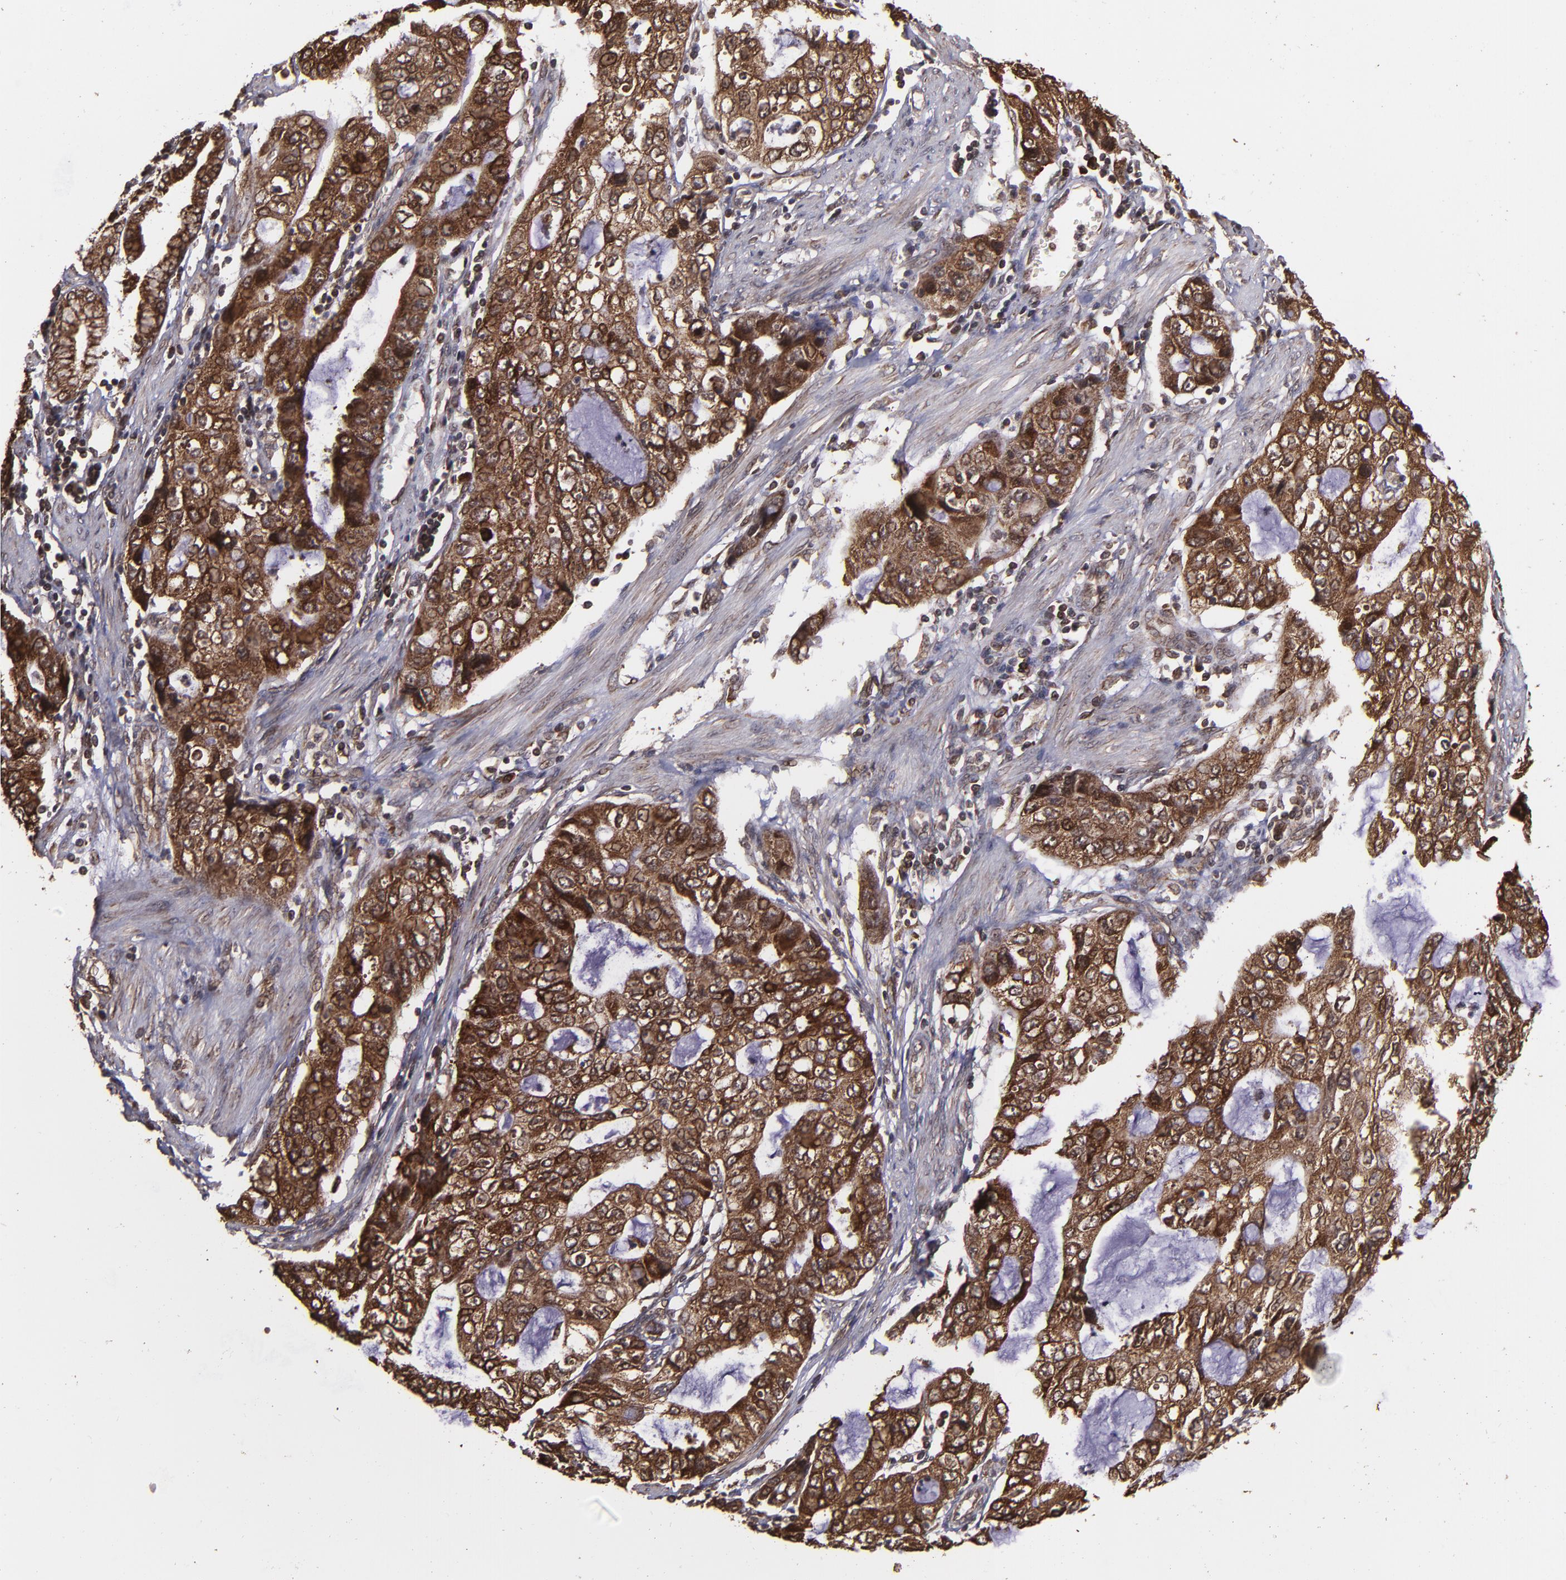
{"staining": {"intensity": "strong", "quantity": ">75%", "location": "cytoplasmic/membranous,nuclear"}, "tissue": "stomach cancer", "cell_type": "Tumor cells", "image_type": "cancer", "snomed": [{"axis": "morphology", "description": "Adenocarcinoma, NOS"}, {"axis": "topography", "description": "Stomach, upper"}], "caption": "Protein expression analysis of human stomach cancer (adenocarcinoma) reveals strong cytoplasmic/membranous and nuclear expression in approximately >75% of tumor cells.", "gene": "EIF4ENIF1", "patient": {"sex": "female", "age": 52}}